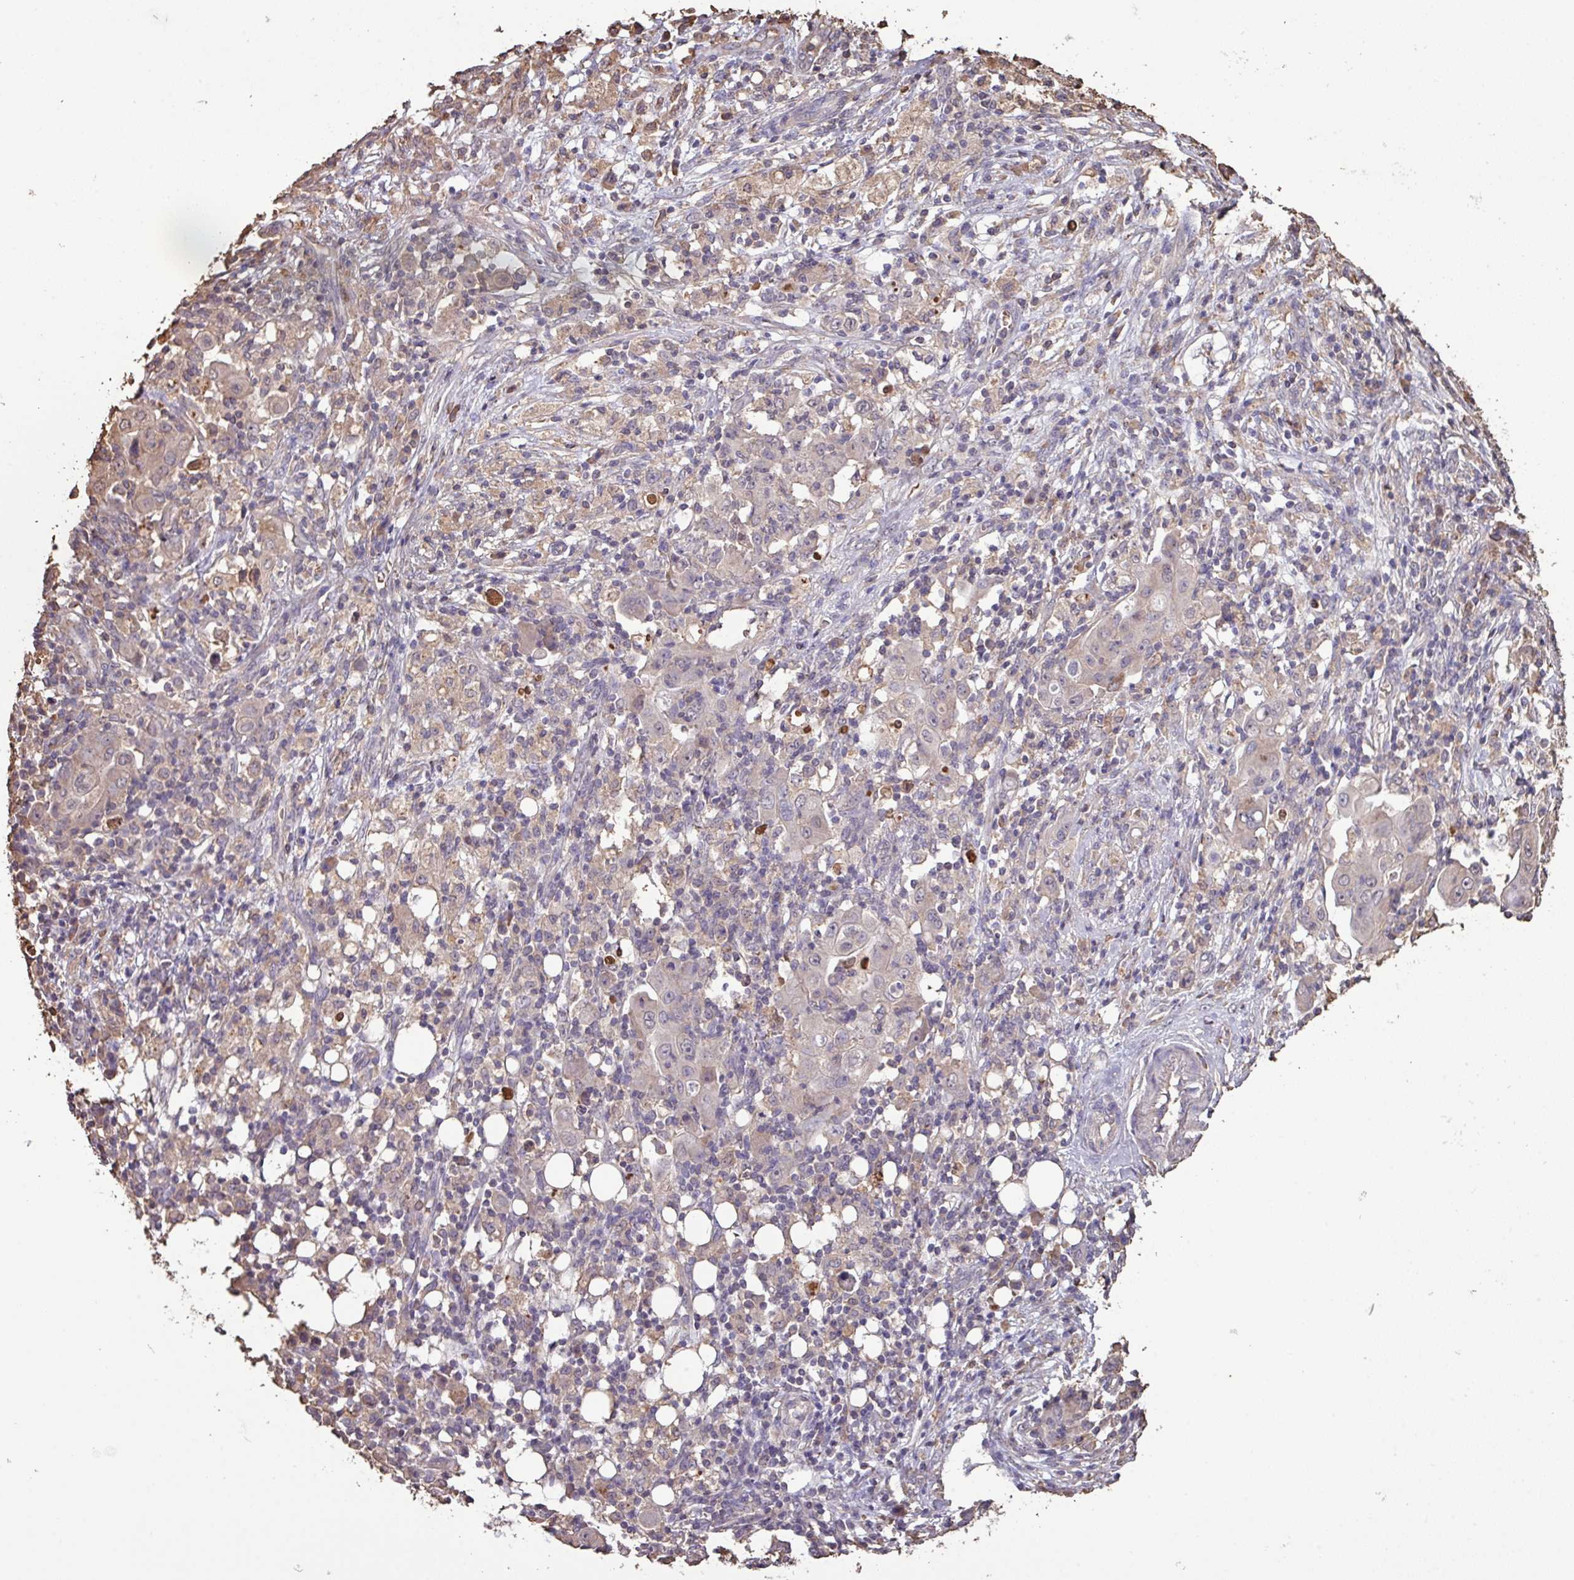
{"staining": {"intensity": "weak", "quantity": "<25%", "location": "cytoplasmic/membranous"}, "tissue": "ovarian cancer", "cell_type": "Tumor cells", "image_type": "cancer", "snomed": [{"axis": "morphology", "description": "Carcinoma, endometroid"}, {"axis": "topography", "description": "Ovary"}], "caption": "The immunohistochemistry photomicrograph has no significant positivity in tumor cells of ovarian endometroid carcinoma tissue.", "gene": "CAMK2B", "patient": {"sex": "female", "age": 42}}